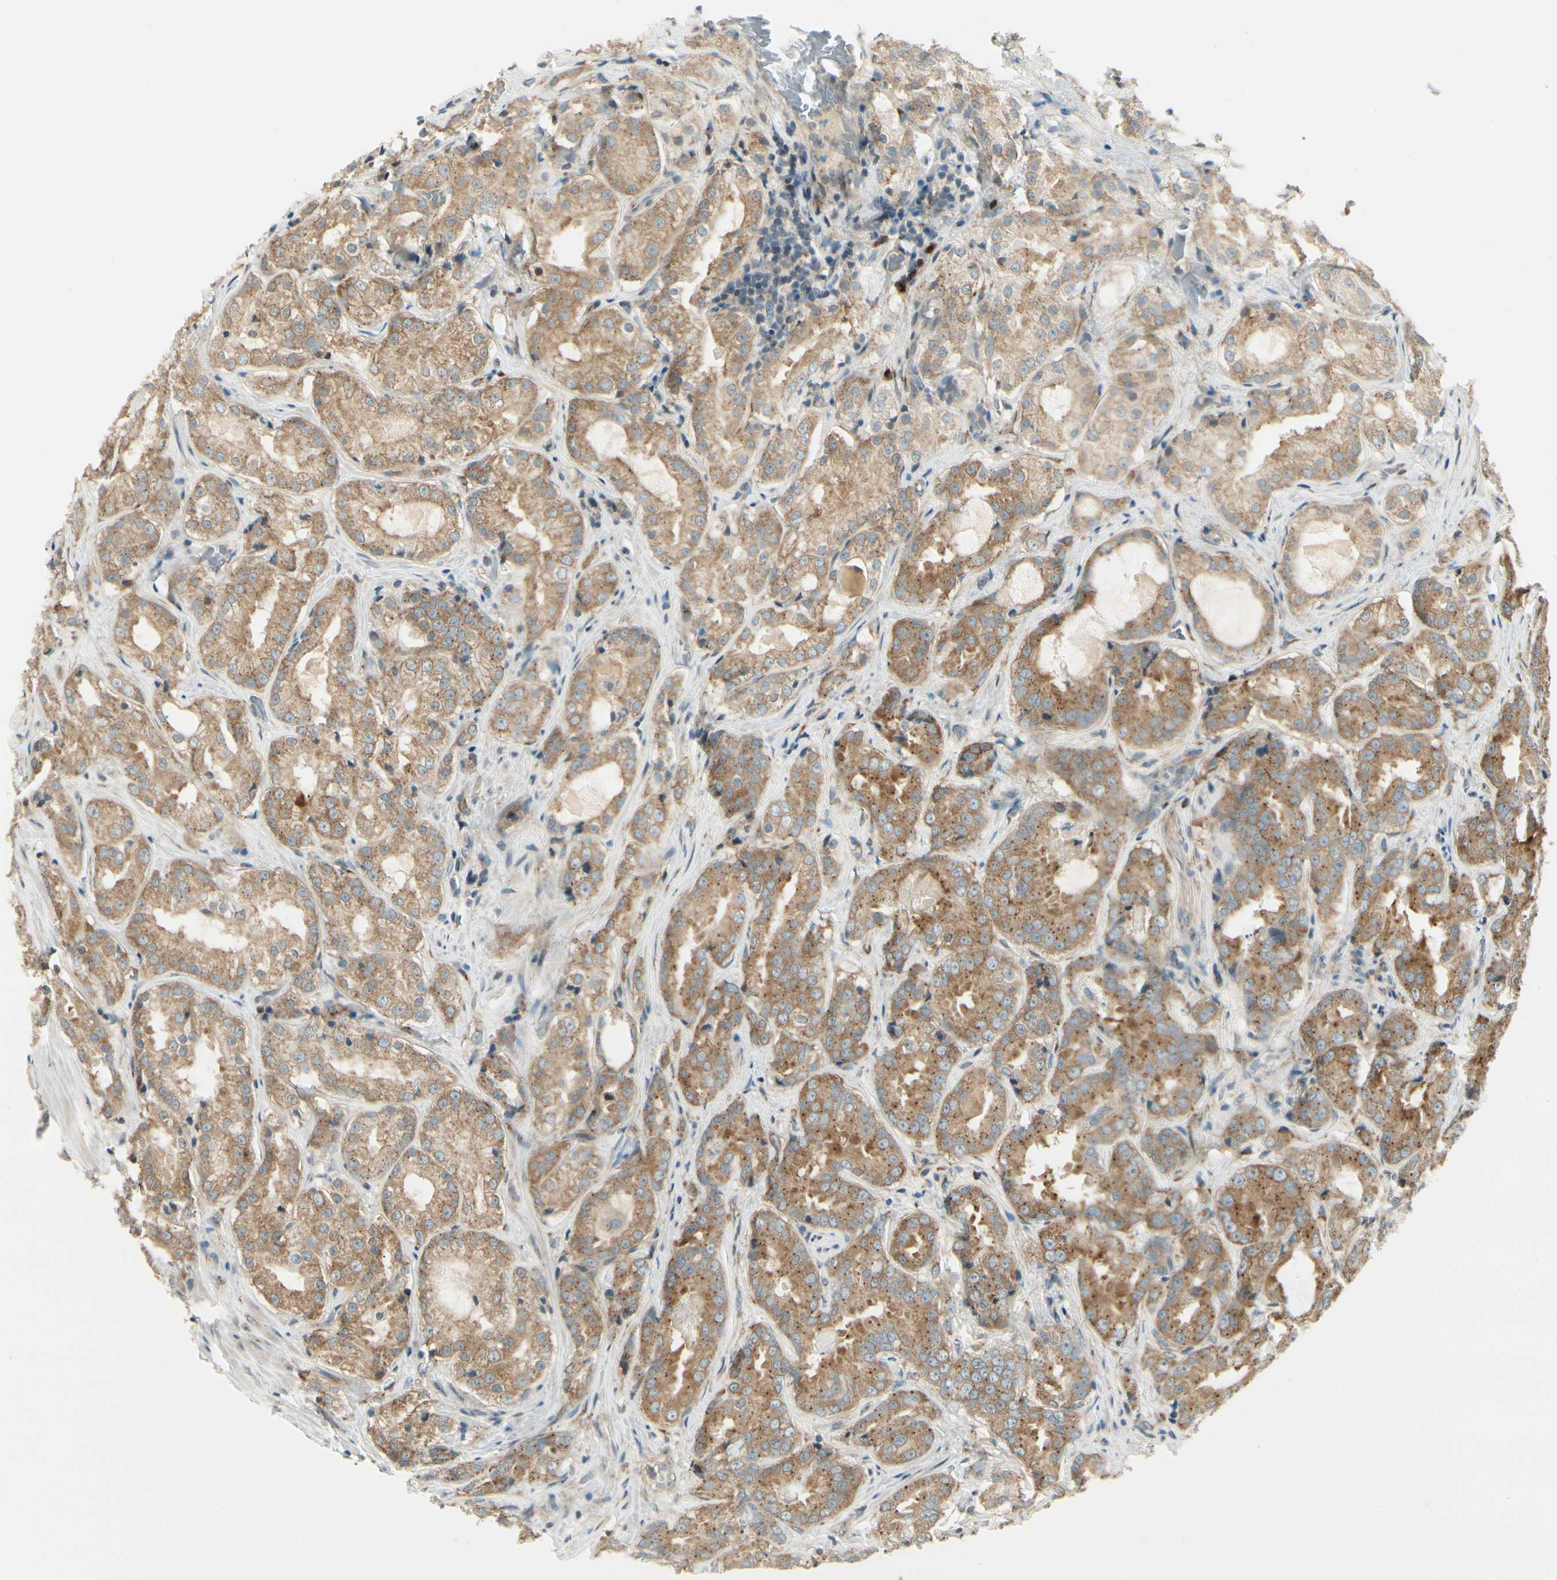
{"staining": {"intensity": "moderate", "quantity": ">75%", "location": "cytoplasmic/membranous"}, "tissue": "prostate cancer", "cell_type": "Tumor cells", "image_type": "cancer", "snomed": [{"axis": "morphology", "description": "Adenocarcinoma, High grade"}, {"axis": "topography", "description": "Prostate"}], "caption": "Immunohistochemical staining of prostate cancer (high-grade adenocarcinoma) displays medium levels of moderate cytoplasmic/membranous positivity in about >75% of tumor cells. (IHC, brightfield microscopy, high magnification).", "gene": "MANSC1", "patient": {"sex": "male", "age": 73}}